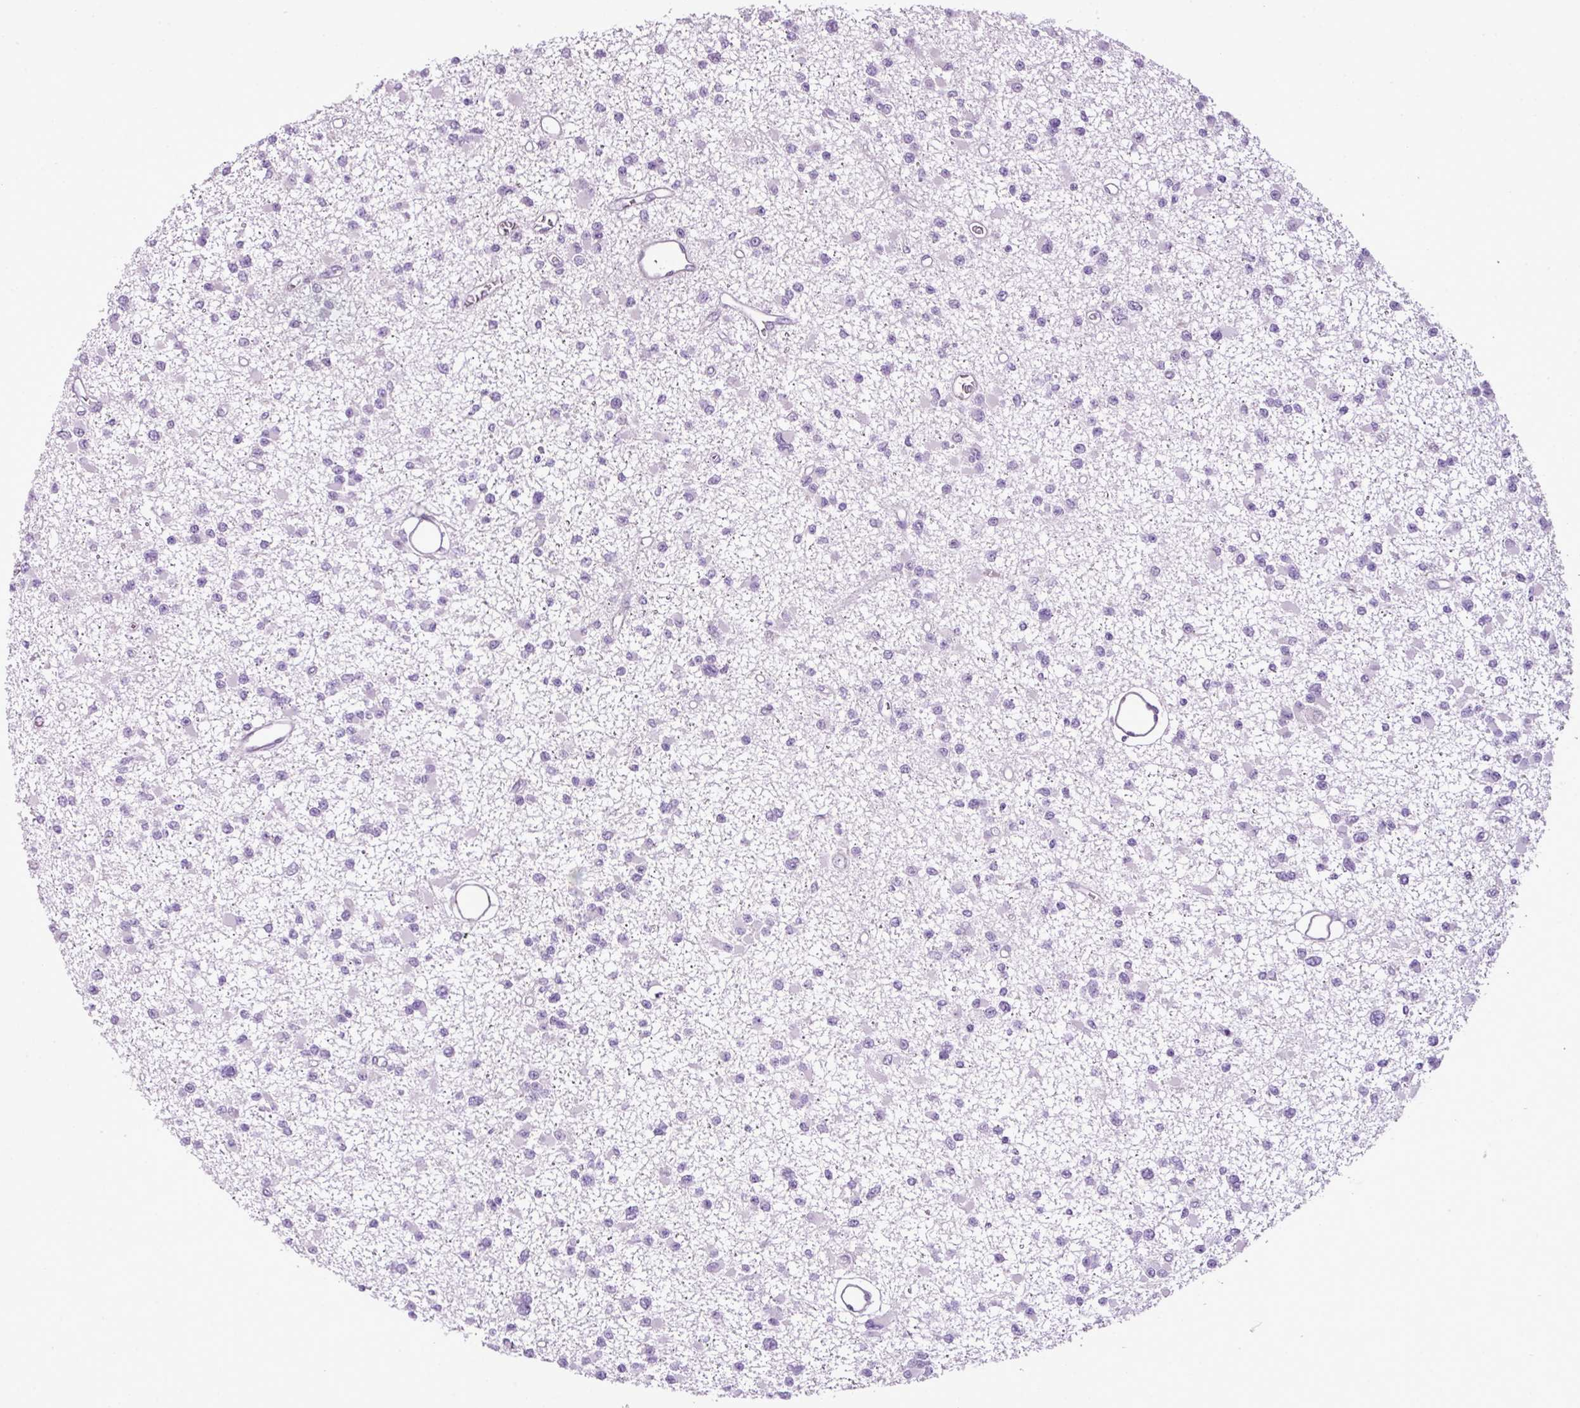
{"staining": {"intensity": "negative", "quantity": "none", "location": "none"}, "tissue": "glioma", "cell_type": "Tumor cells", "image_type": "cancer", "snomed": [{"axis": "morphology", "description": "Glioma, malignant, Low grade"}, {"axis": "topography", "description": "Brain"}], "caption": "Immunohistochemical staining of human glioma demonstrates no significant staining in tumor cells.", "gene": "DNAJB13", "patient": {"sex": "female", "age": 22}}